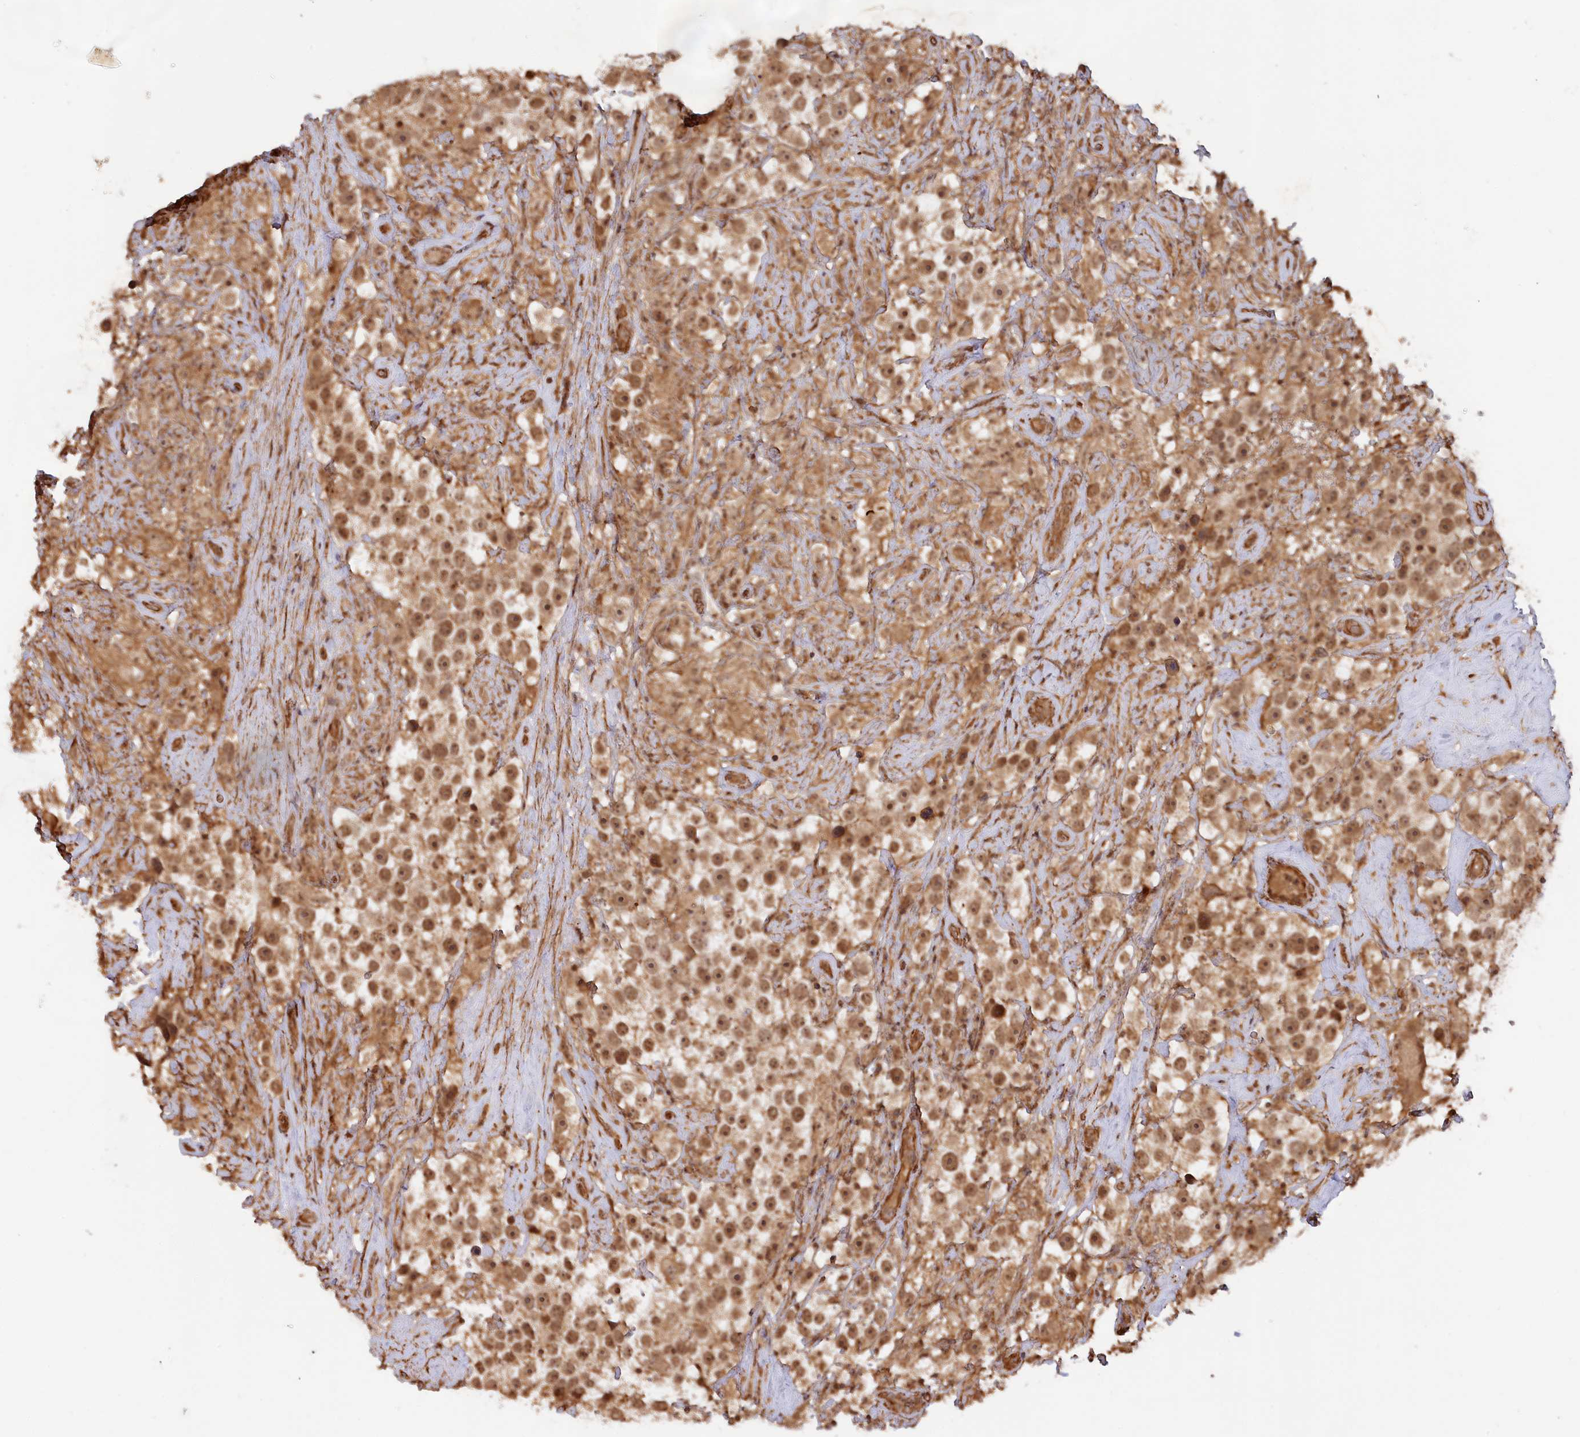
{"staining": {"intensity": "moderate", "quantity": ">75%", "location": "nuclear"}, "tissue": "testis cancer", "cell_type": "Tumor cells", "image_type": "cancer", "snomed": [{"axis": "morphology", "description": "Seminoma, NOS"}, {"axis": "topography", "description": "Testis"}], "caption": "Human seminoma (testis) stained with a protein marker shows moderate staining in tumor cells.", "gene": "CCDC174", "patient": {"sex": "male", "age": 49}}